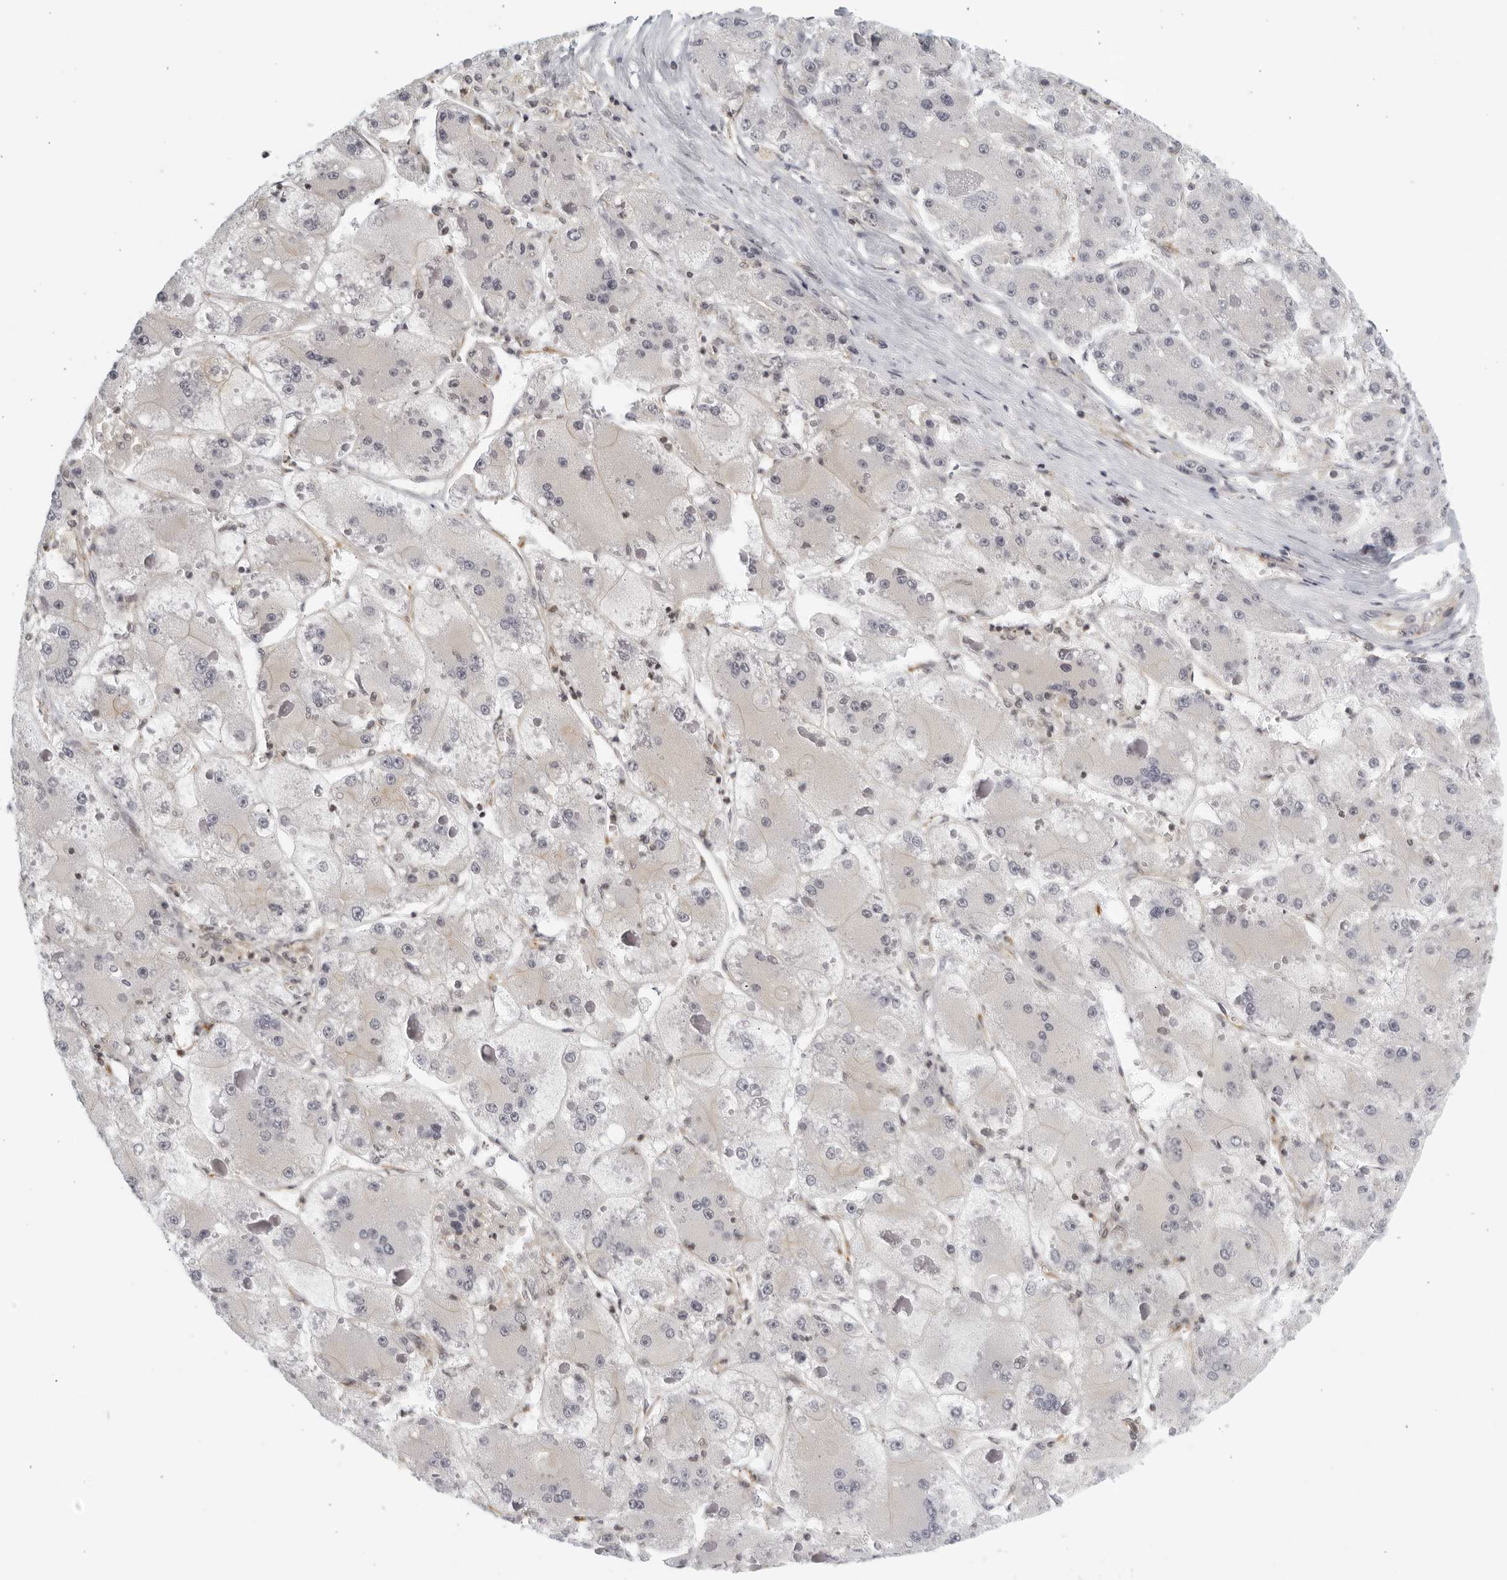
{"staining": {"intensity": "negative", "quantity": "none", "location": "none"}, "tissue": "liver cancer", "cell_type": "Tumor cells", "image_type": "cancer", "snomed": [{"axis": "morphology", "description": "Carcinoma, Hepatocellular, NOS"}, {"axis": "topography", "description": "Liver"}], "caption": "The immunohistochemistry (IHC) image has no significant positivity in tumor cells of hepatocellular carcinoma (liver) tissue.", "gene": "SERTAD4", "patient": {"sex": "female", "age": 73}}